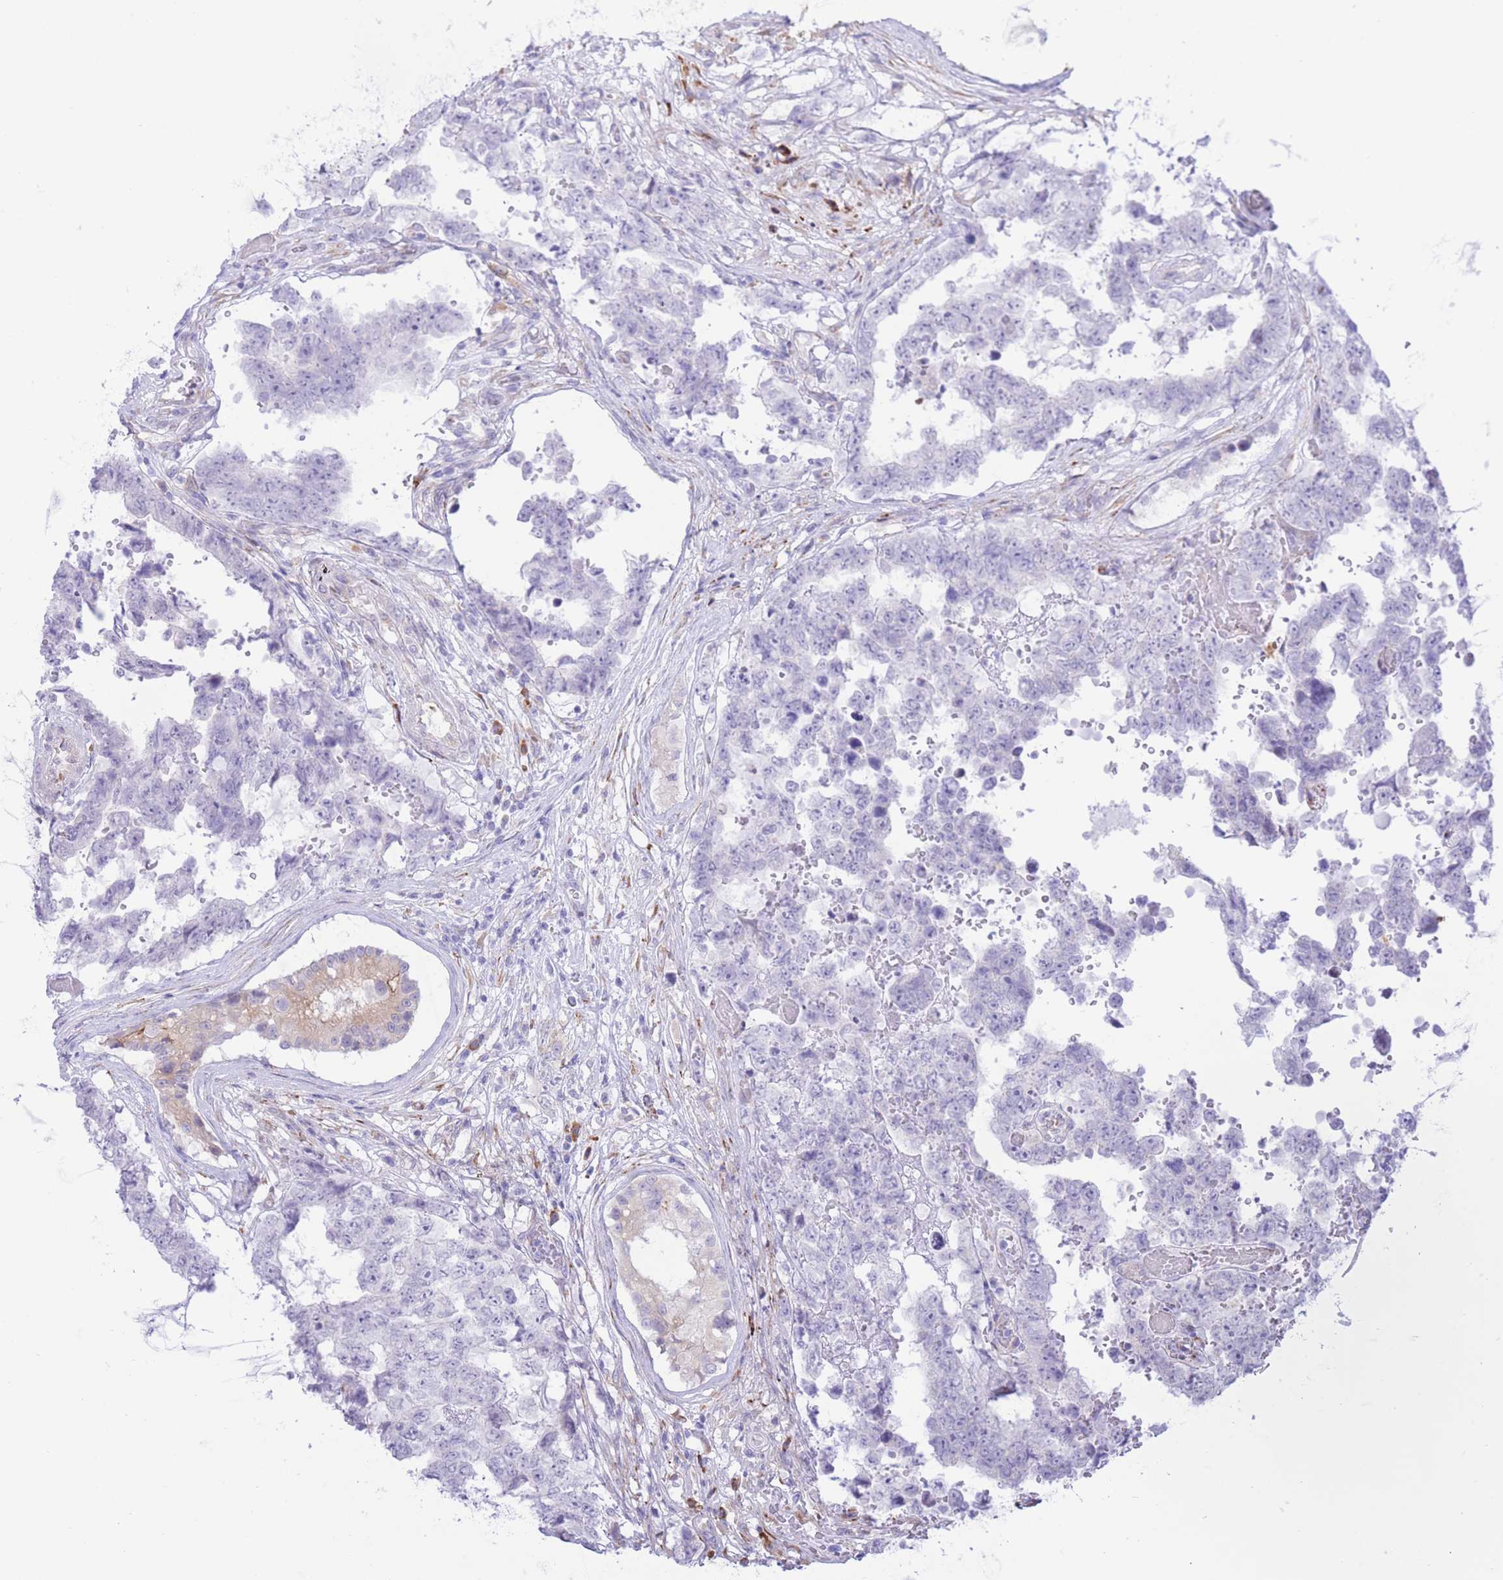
{"staining": {"intensity": "negative", "quantity": "none", "location": "none"}, "tissue": "testis cancer", "cell_type": "Tumor cells", "image_type": "cancer", "snomed": [{"axis": "morphology", "description": "Normal tissue, NOS"}, {"axis": "morphology", "description": "Carcinoma, Embryonal, NOS"}, {"axis": "topography", "description": "Testis"}, {"axis": "topography", "description": "Epididymis"}], "caption": "Immunohistochemistry histopathology image of human embryonal carcinoma (testis) stained for a protein (brown), which shows no expression in tumor cells. (IHC, brightfield microscopy, high magnification).", "gene": "MYDGF", "patient": {"sex": "male", "age": 25}}